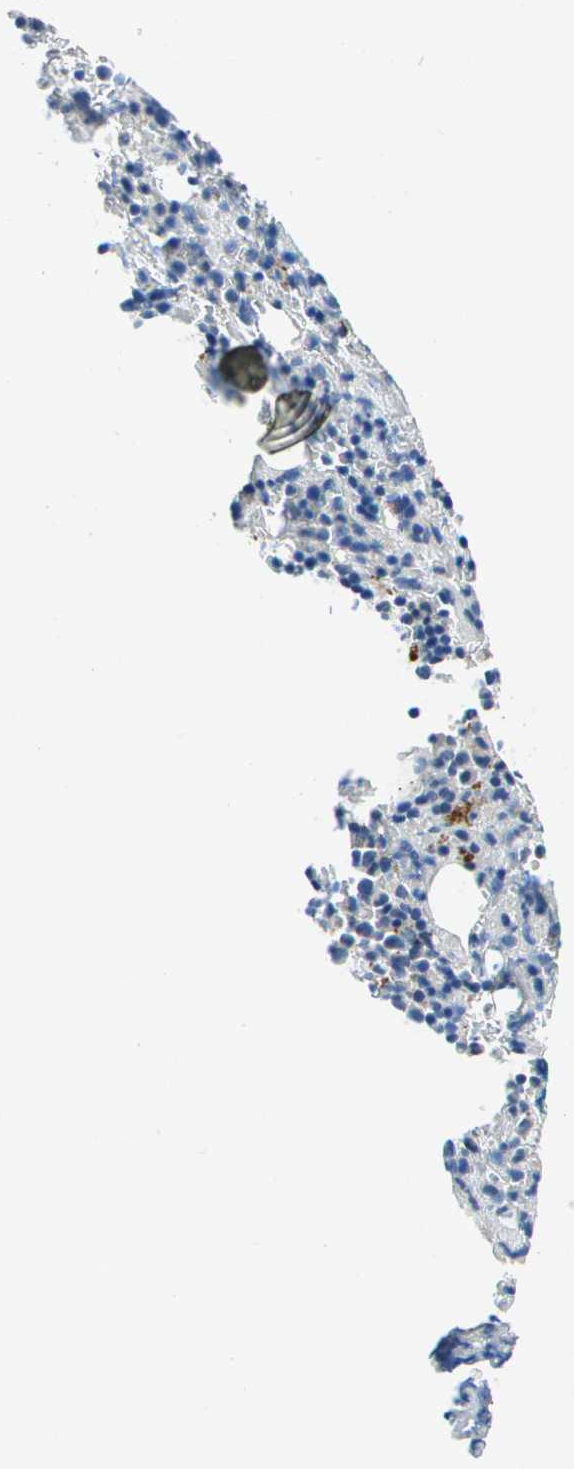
{"staining": {"intensity": "moderate", "quantity": "<25%", "location": "cytoplasmic/membranous"}, "tissue": "bone marrow", "cell_type": "Hematopoietic cells", "image_type": "normal", "snomed": [{"axis": "morphology", "description": "Normal tissue, NOS"}, {"axis": "morphology", "description": "Inflammation, NOS"}, {"axis": "topography", "description": "Bone marrow"}], "caption": "Protein analysis of benign bone marrow reveals moderate cytoplasmic/membranous expression in about <25% of hematopoietic cells.", "gene": "DCT", "patient": {"sex": "male", "age": 72}}